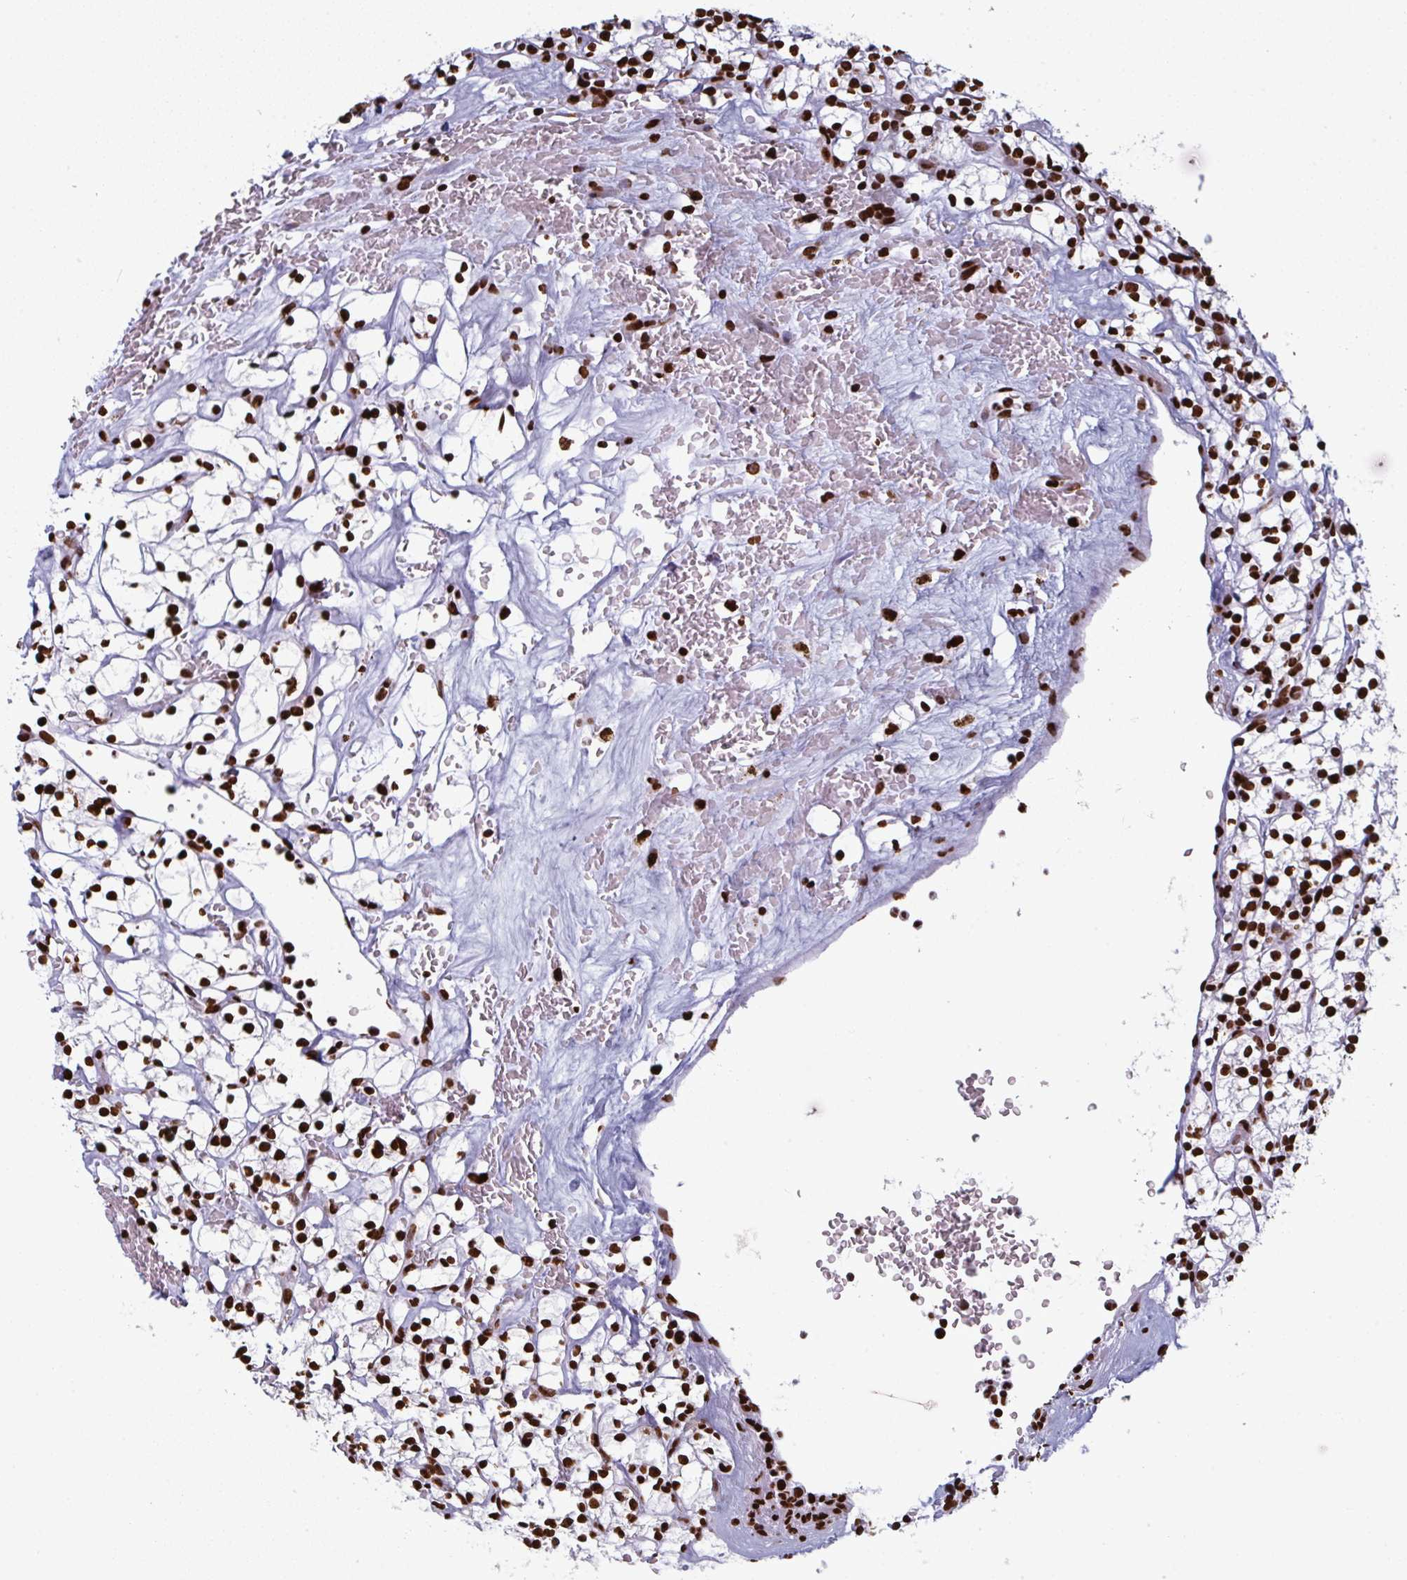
{"staining": {"intensity": "strong", "quantity": ">75%", "location": "nuclear"}, "tissue": "renal cancer", "cell_type": "Tumor cells", "image_type": "cancer", "snomed": [{"axis": "morphology", "description": "Adenocarcinoma, NOS"}, {"axis": "topography", "description": "Kidney"}], "caption": "This is an image of immunohistochemistry staining of renal cancer, which shows strong positivity in the nuclear of tumor cells.", "gene": "GAR1", "patient": {"sex": "female", "age": 64}}